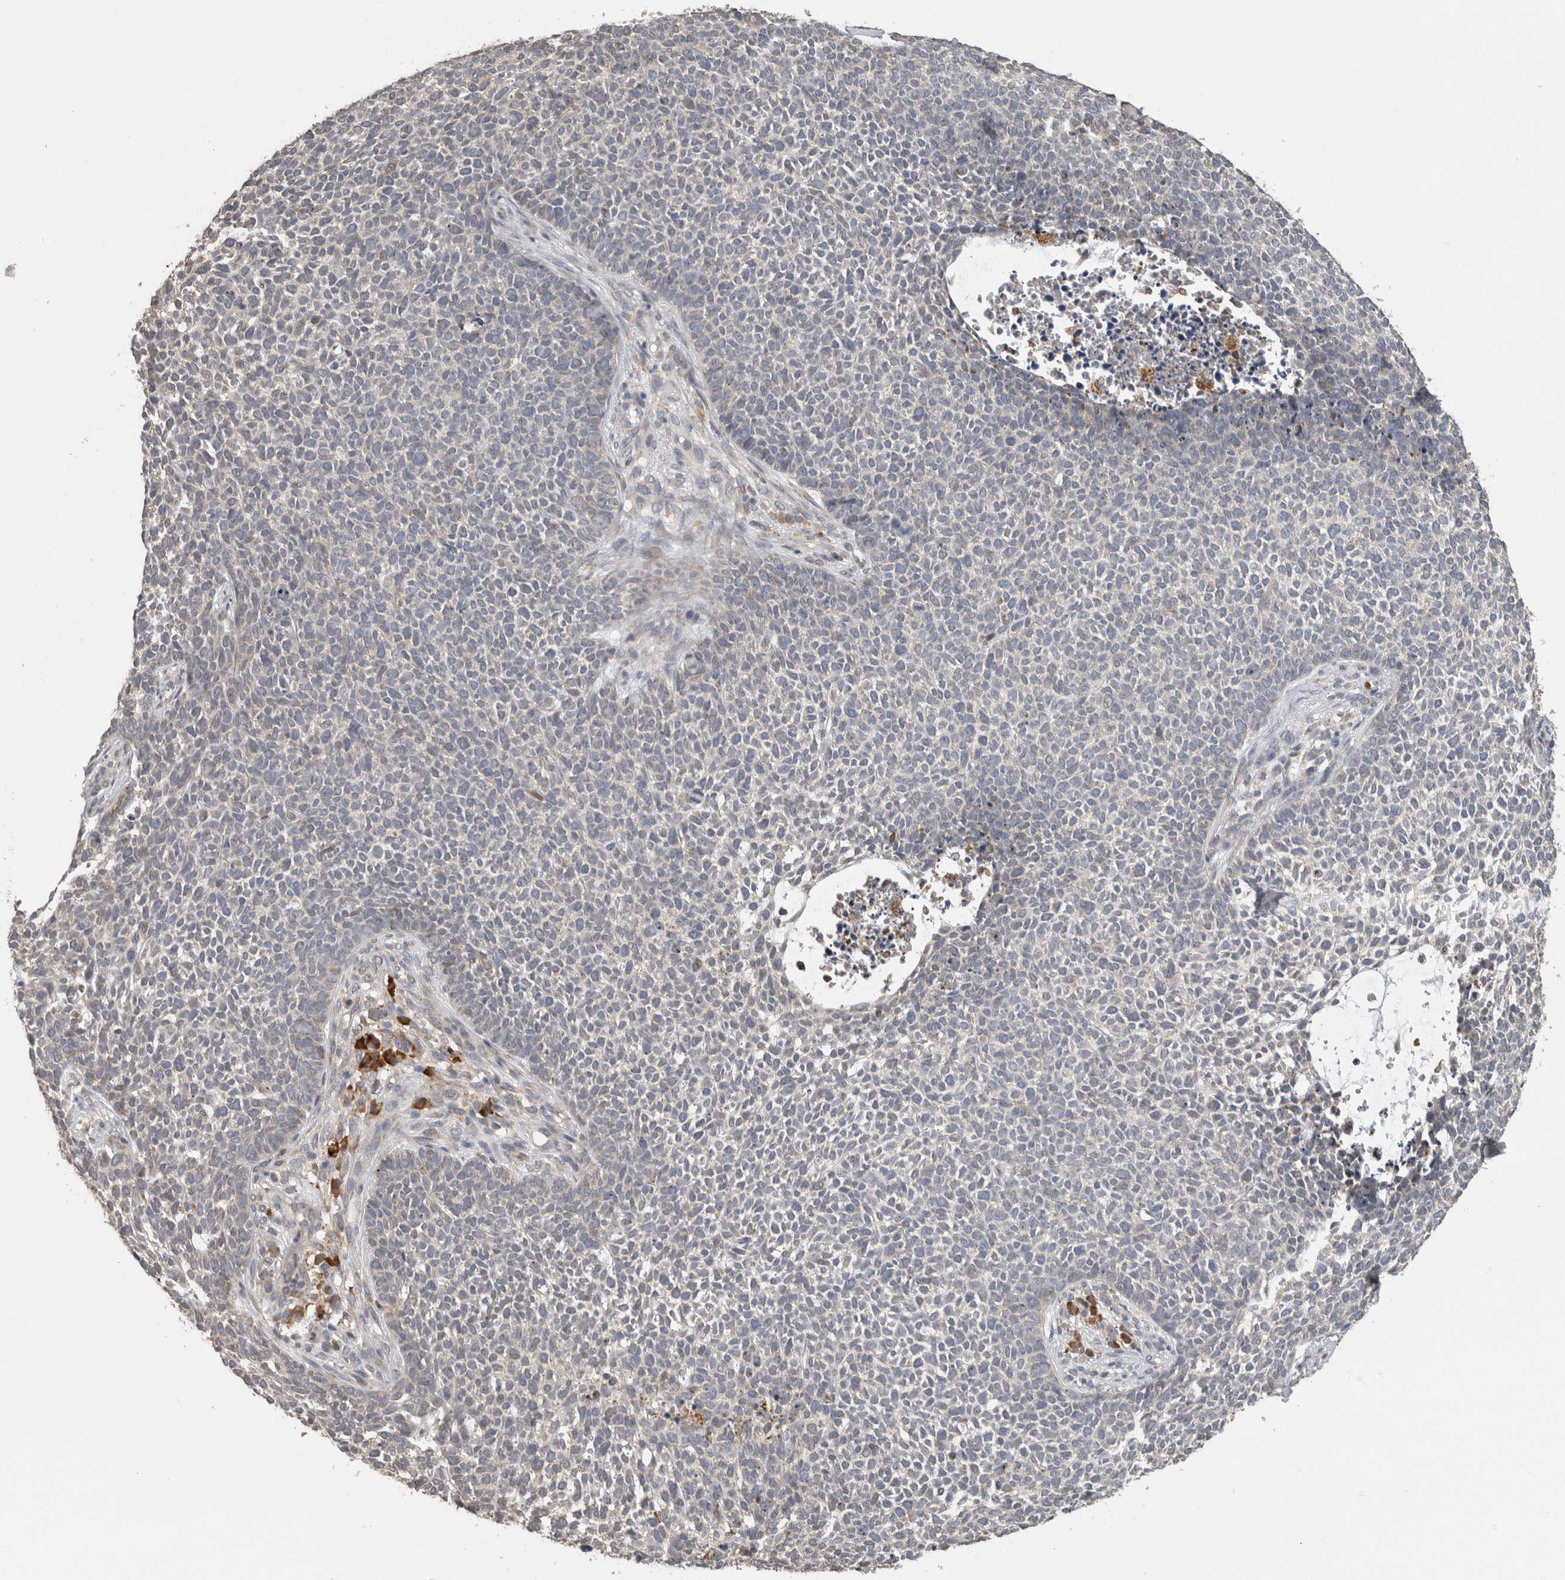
{"staining": {"intensity": "negative", "quantity": "none", "location": "none"}, "tissue": "skin cancer", "cell_type": "Tumor cells", "image_type": "cancer", "snomed": [{"axis": "morphology", "description": "Basal cell carcinoma"}, {"axis": "topography", "description": "Skin"}], "caption": "High power microscopy histopathology image of an immunohistochemistry (IHC) photomicrograph of skin cancer (basal cell carcinoma), revealing no significant positivity in tumor cells.", "gene": "ADGRL3", "patient": {"sex": "female", "age": 84}}